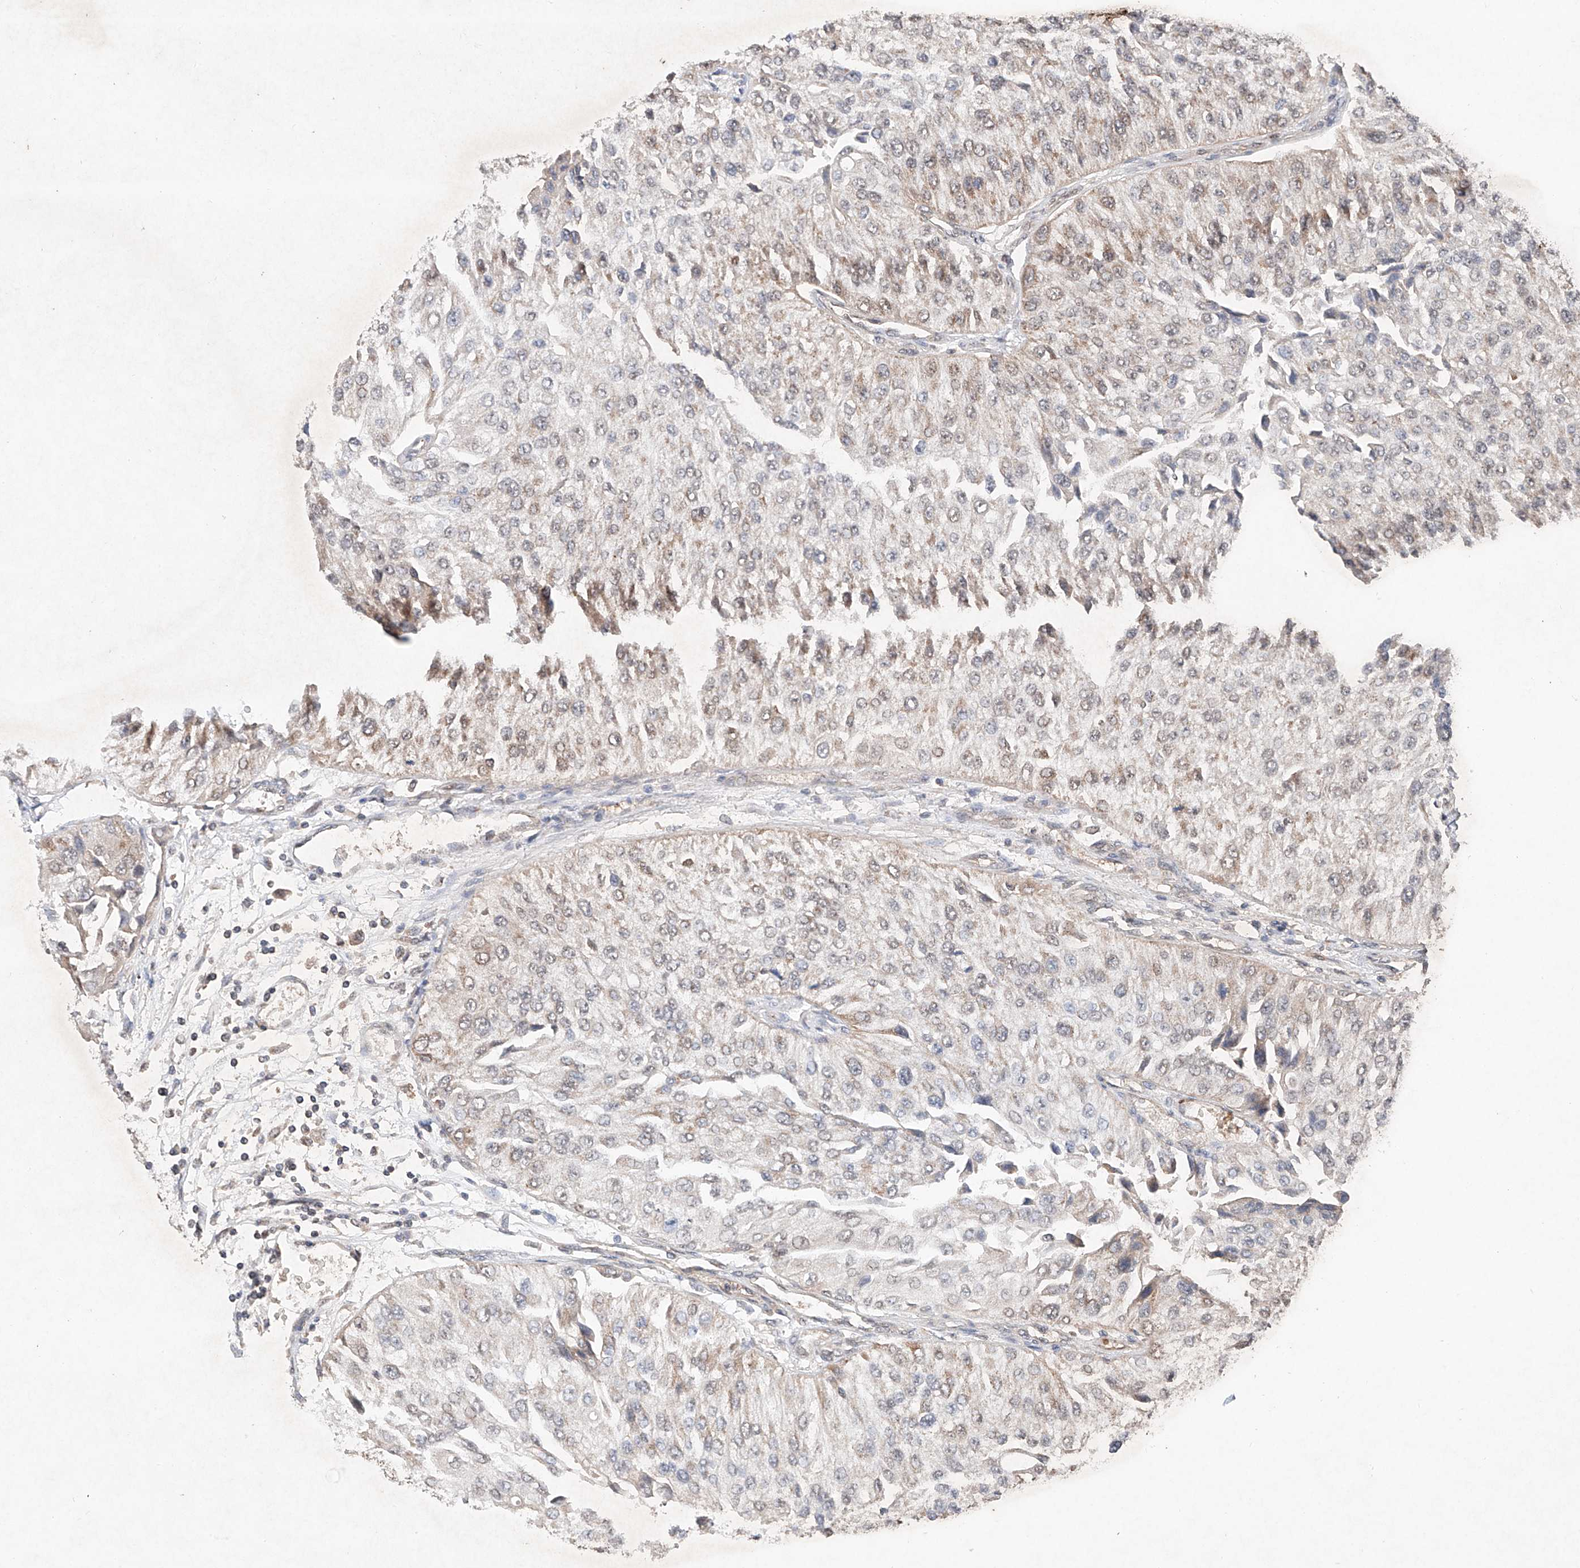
{"staining": {"intensity": "weak", "quantity": ">75%", "location": "cytoplasmic/membranous"}, "tissue": "urothelial cancer", "cell_type": "Tumor cells", "image_type": "cancer", "snomed": [{"axis": "morphology", "description": "Urothelial carcinoma, High grade"}, {"axis": "topography", "description": "Kidney"}, {"axis": "topography", "description": "Urinary bladder"}], "caption": "Immunohistochemistry (DAB) staining of human urothelial carcinoma (high-grade) reveals weak cytoplasmic/membranous protein positivity in approximately >75% of tumor cells.", "gene": "FASTK", "patient": {"sex": "male", "age": 77}}